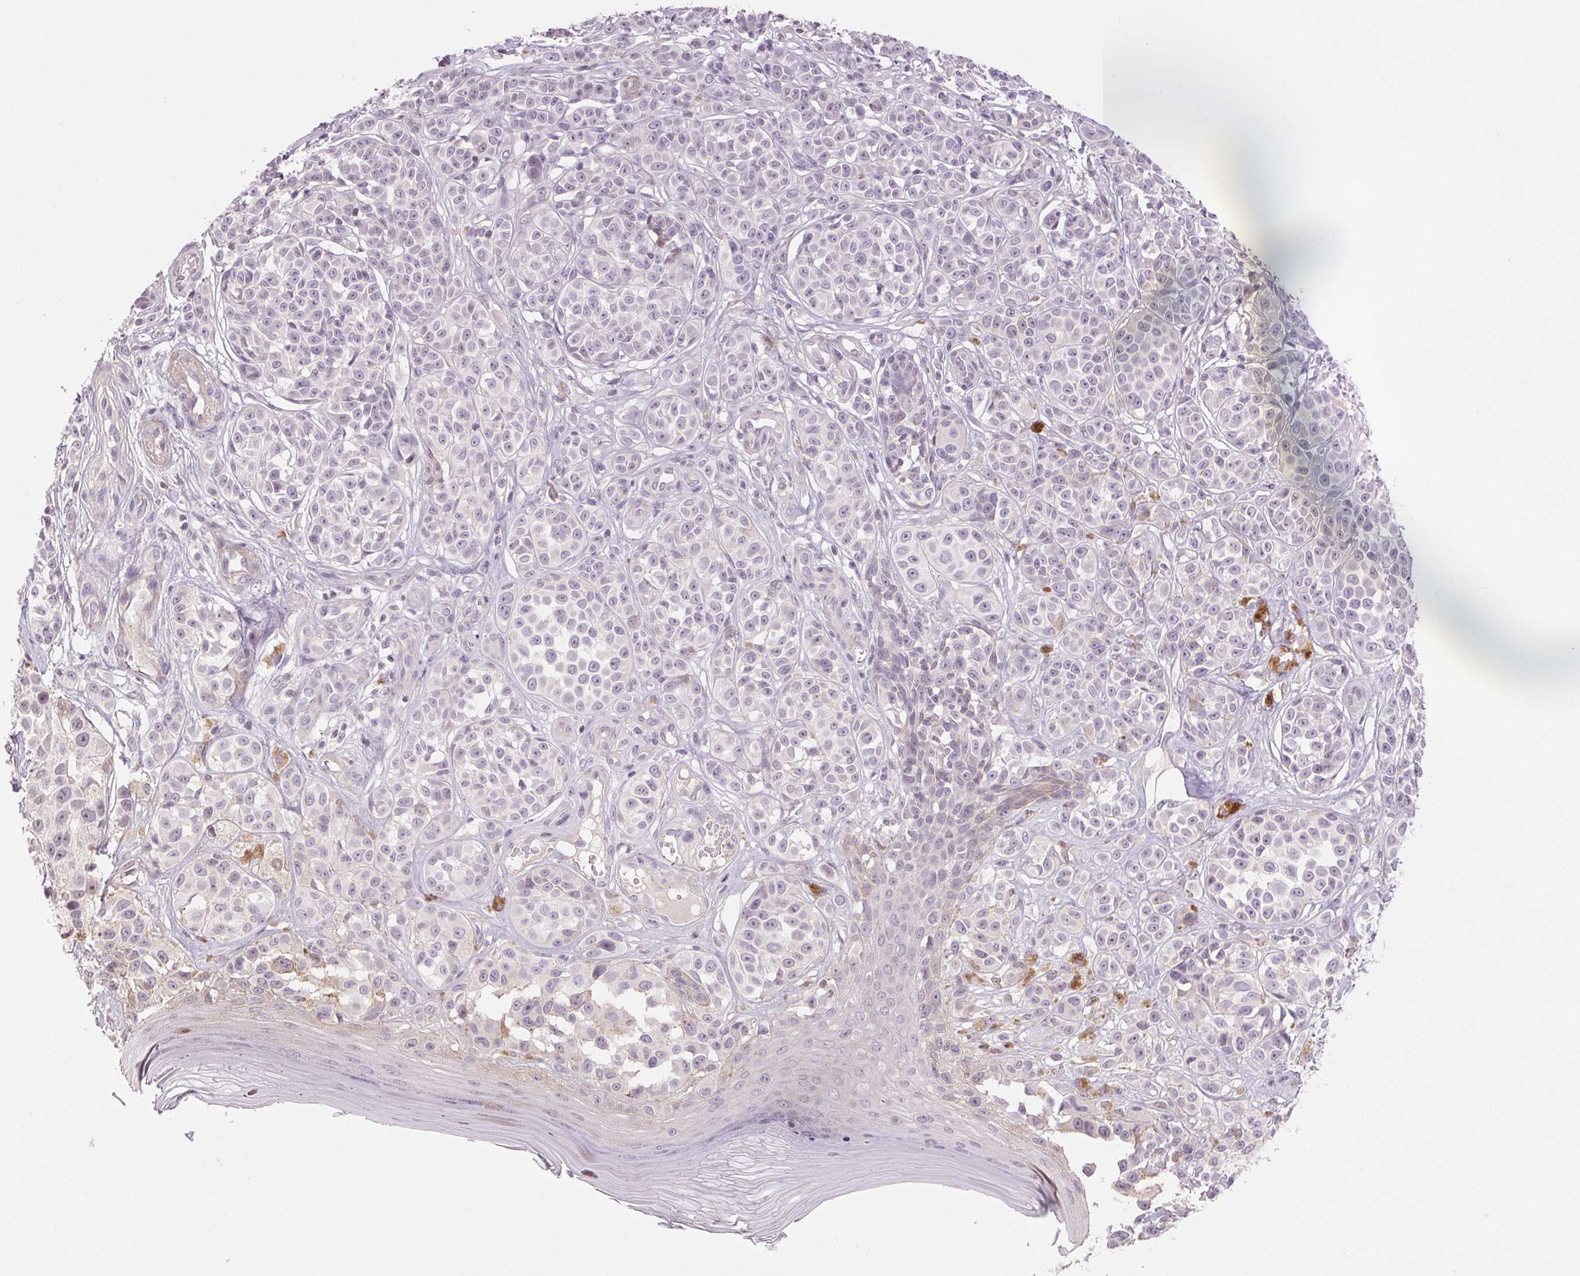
{"staining": {"intensity": "negative", "quantity": "none", "location": "none"}, "tissue": "melanoma", "cell_type": "Tumor cells", "image_type": "cancer", "snomed": [{"axis": "morphology", "description": "Malignant melanoma, NOS"}, {"axis": "topography", "description": "Skin"}], "caption": "A high-resolution micrograph shows immunohistochemistry staining of melanoma, which reveals no significant positivity in tumor cells.", "gene": "HHLA2", "patient": {"sex": "female", "age": 90}}